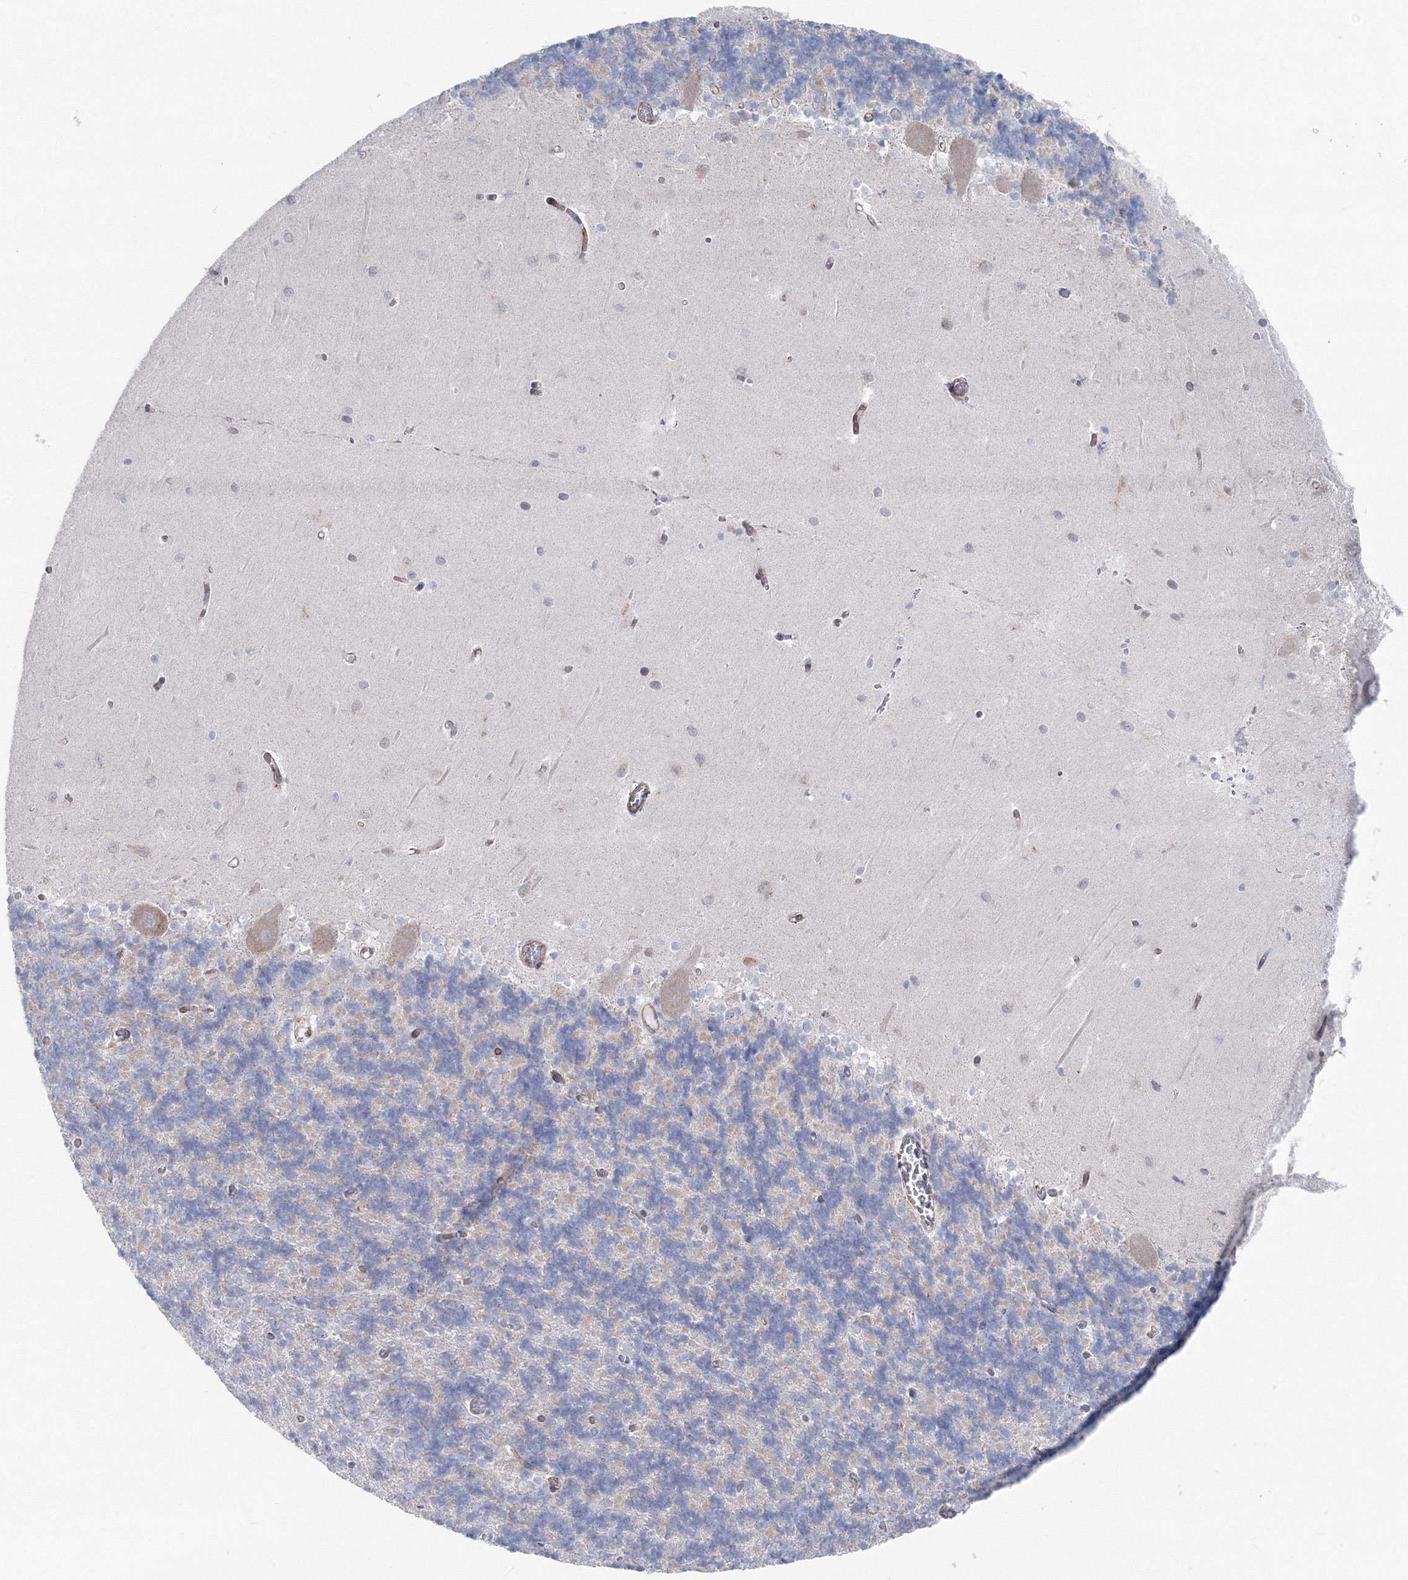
{"staining": {"intensity": "negative", "quantity": "none", "location": "none"}, "tissue": "cerebellum", "cell_type": "Cells in granular layer", "image_type": "normal", "snomed": [{"axis": "morphology", "description": "Normal tissue, NOS"}, {"axis": "topography", "description": "Cerebellum"}], "caption": "Immunohistochemistry image of benign cerebellum: cerebellum stained with DAB demonstrates no significant protein expression in cells in granular layer. (Stains: DAB (3,3'-diaminobenzidine) immunohistochemistry (IHC) with hematoxylin counter stain, Microscopy: brightfield microscopy at high magnification).", "gene": "GGA2", "patient": {"sex": "male", "age": 37}}